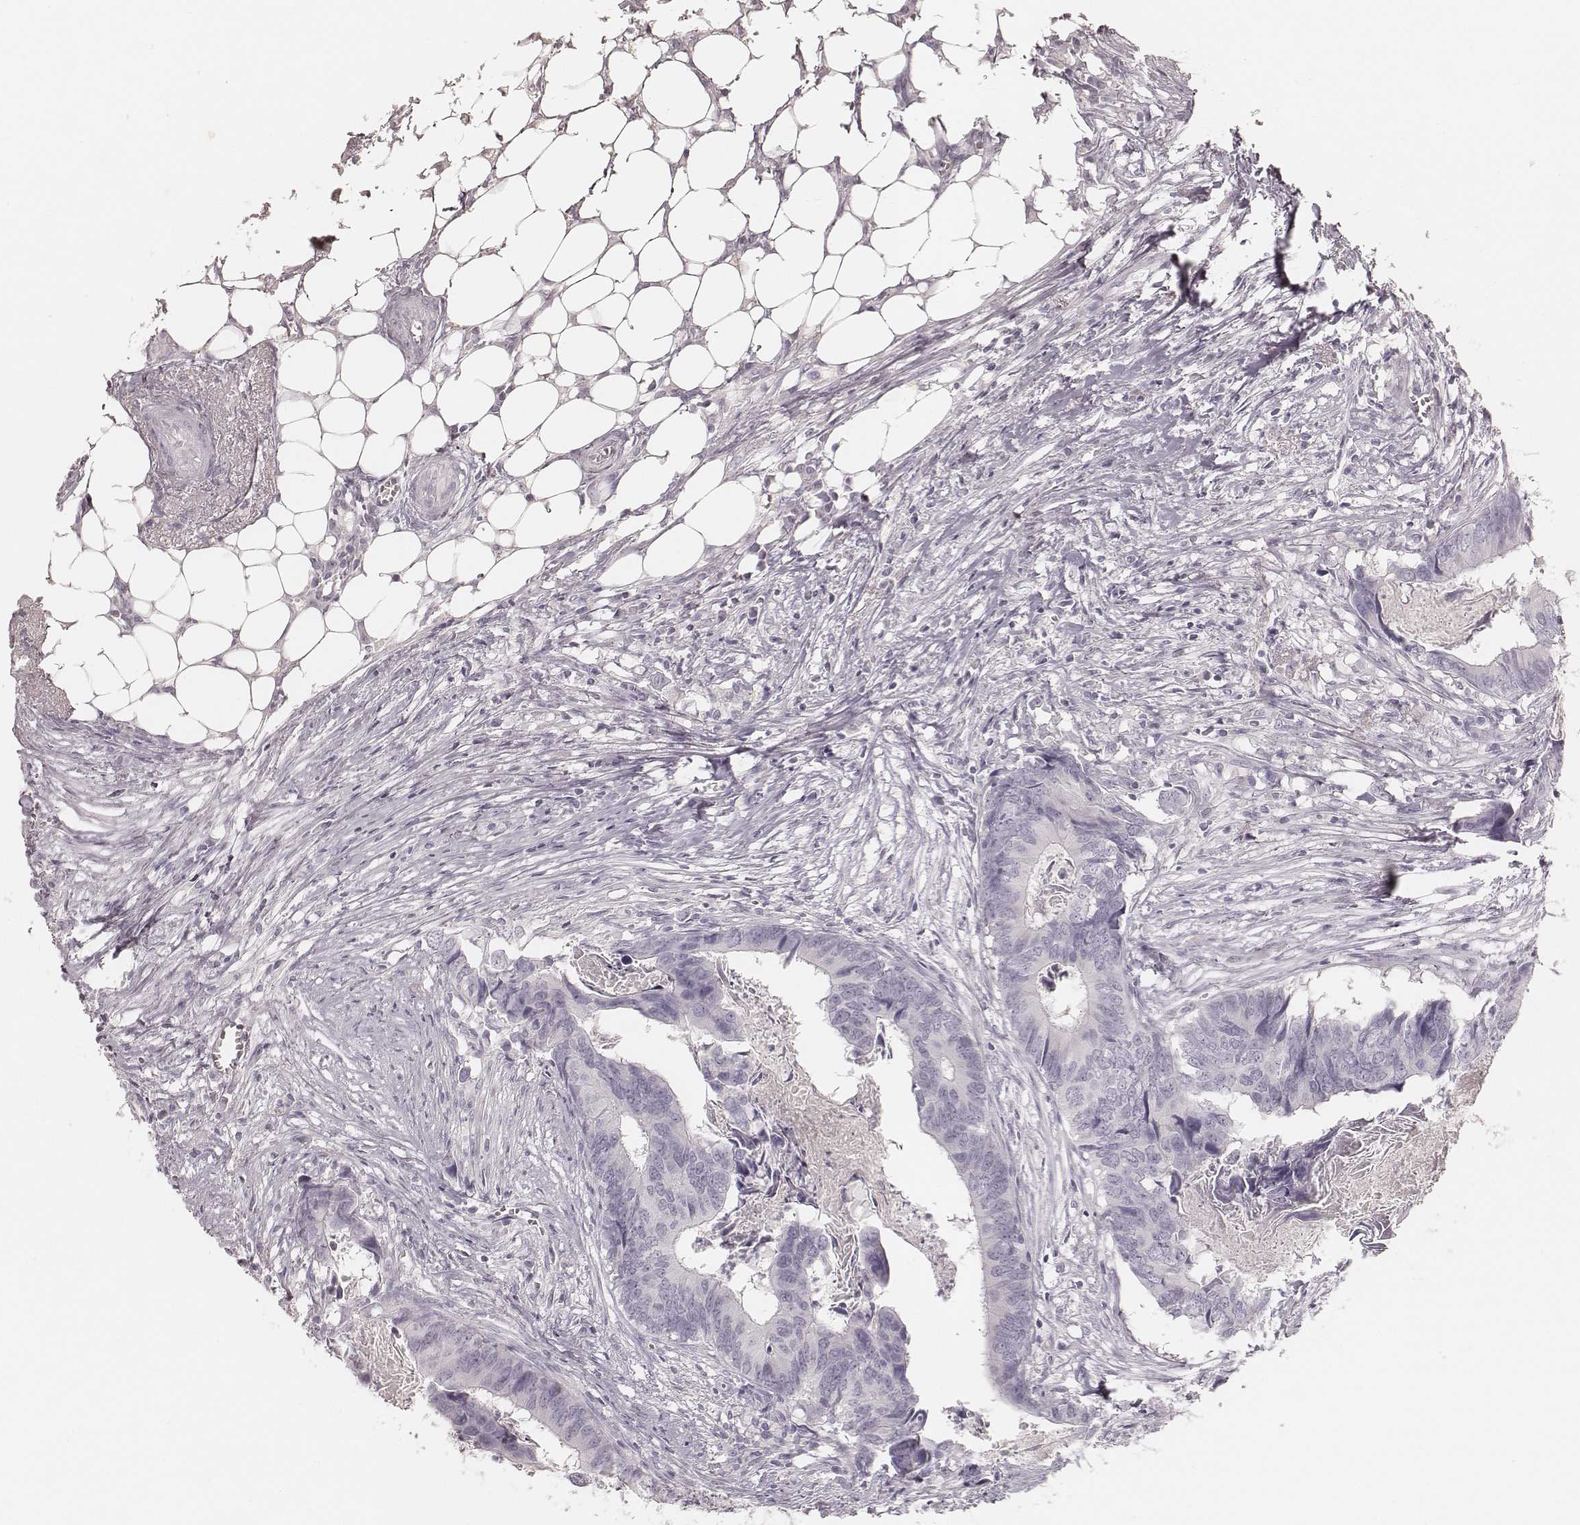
{"staining": {"intensity": "negative", "quantity": "none", "location": "none"}, "tissue": "colorectal cancer", "cell_type": "Tumor cells", "image_type": "cancer", "snomed": [{"axis": "morphology", "description": "Adenocarcinoma, NOS"}, {"axis": "topography", "description": "Colon"}], "caption": "Photomicrograph shows no significant protein staining in tumor cells of colorectal cancer. Brightfield microscopy of immunohistochemistry stained with DAB (brown) and hematoxylin (blue), captured at high magnification.", "gene": "KRT26", "patient": {"sex": "female", "age": 82}}